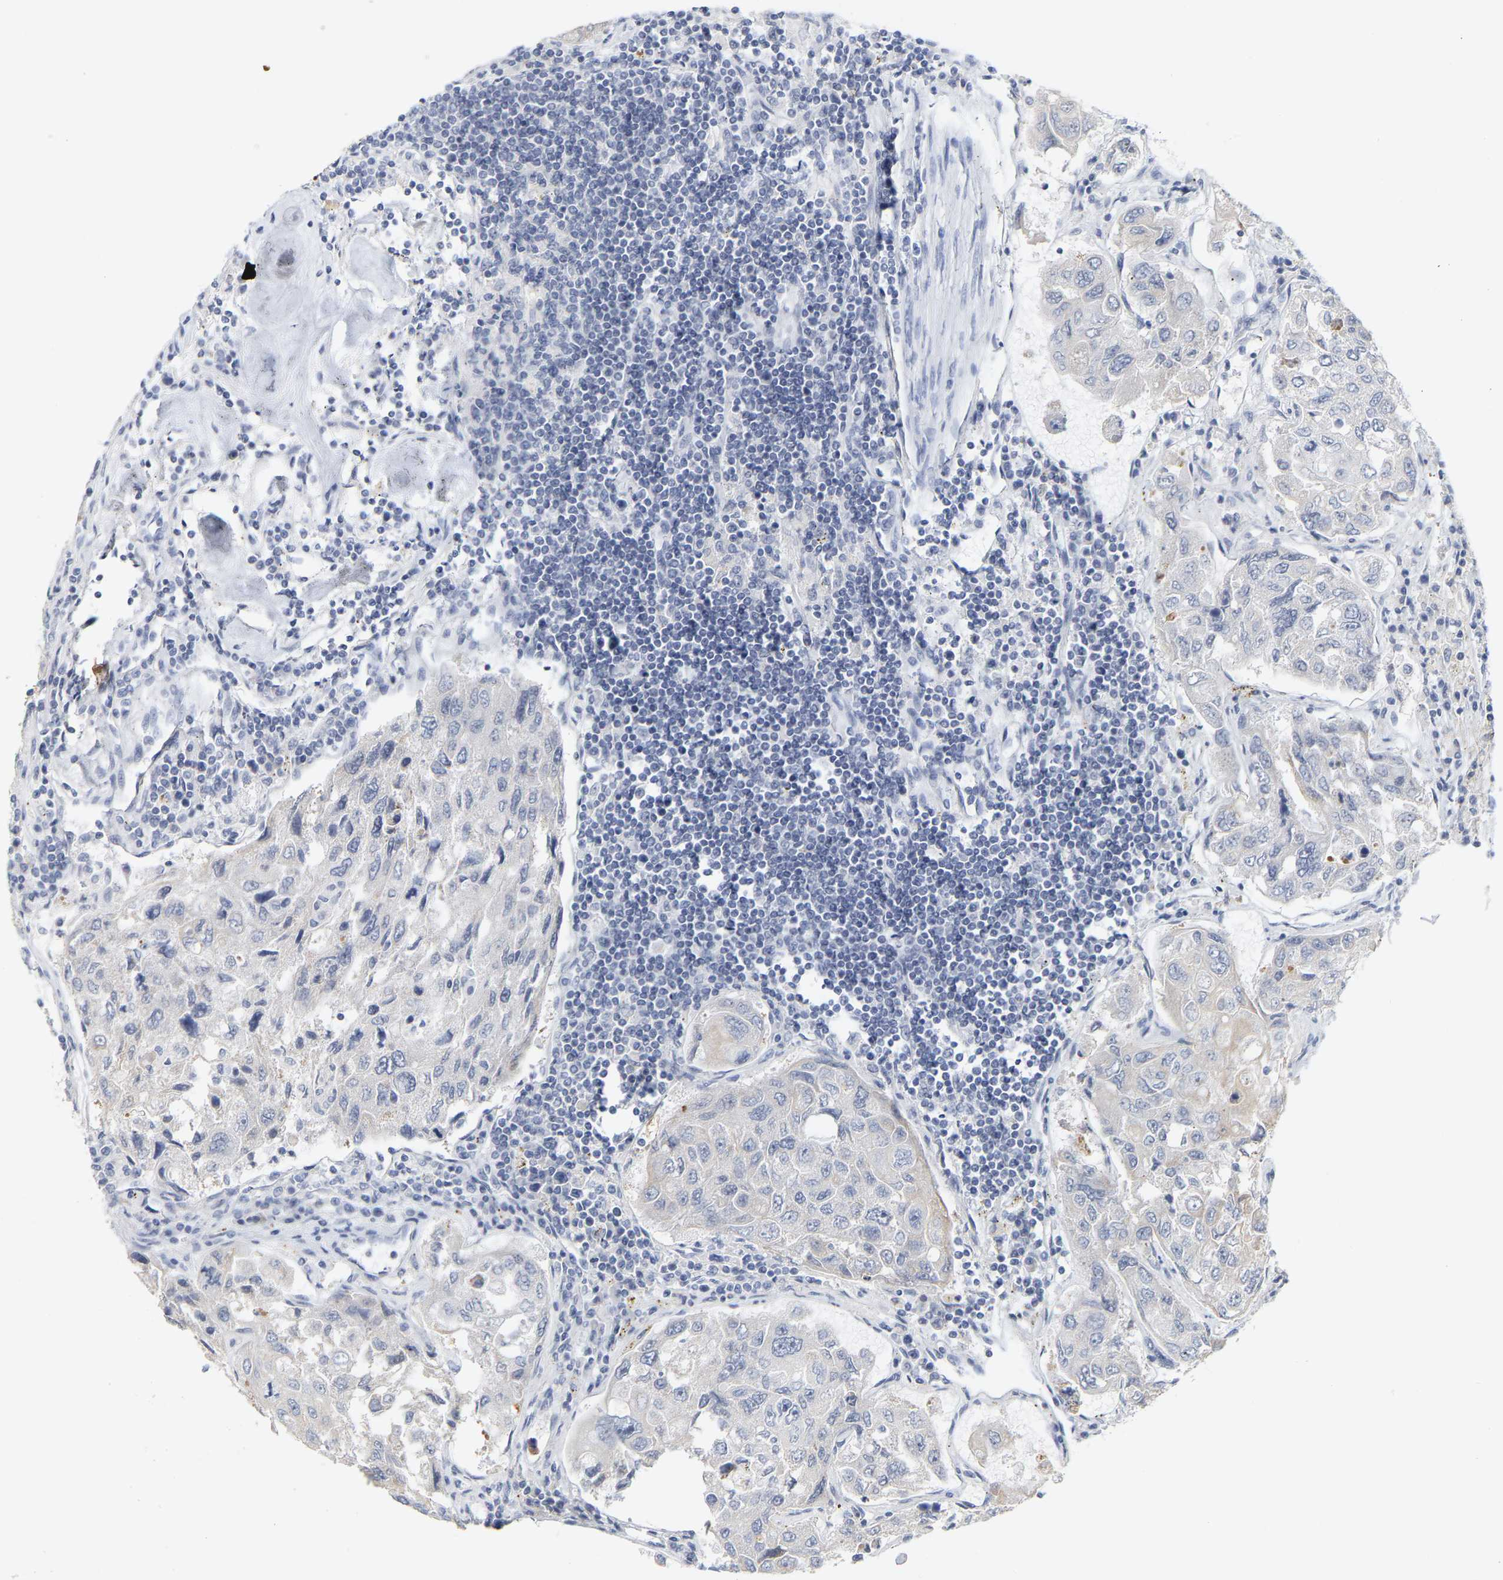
{"staining": {"intensity": "negative", "quantity": "none", "location": "none"}, "tissue": "urothelial cancer", "cell_type": "Tumor cells", "image_type": "cancer", "snomed": [{"axis": "morphology", "description": "Urothelial carcinoma, High grade"}, {"axis": "topography", "description": "Lymph node"}, {"axis": "topography", "description": "Urinary bladder"}], "caption": "Human urothelial cancer stained for a protein using immunohistochemistry exhibits no expression in tumor cells.", "gene": "KRT76", "patient": {"sex": "male", "age": 51}}